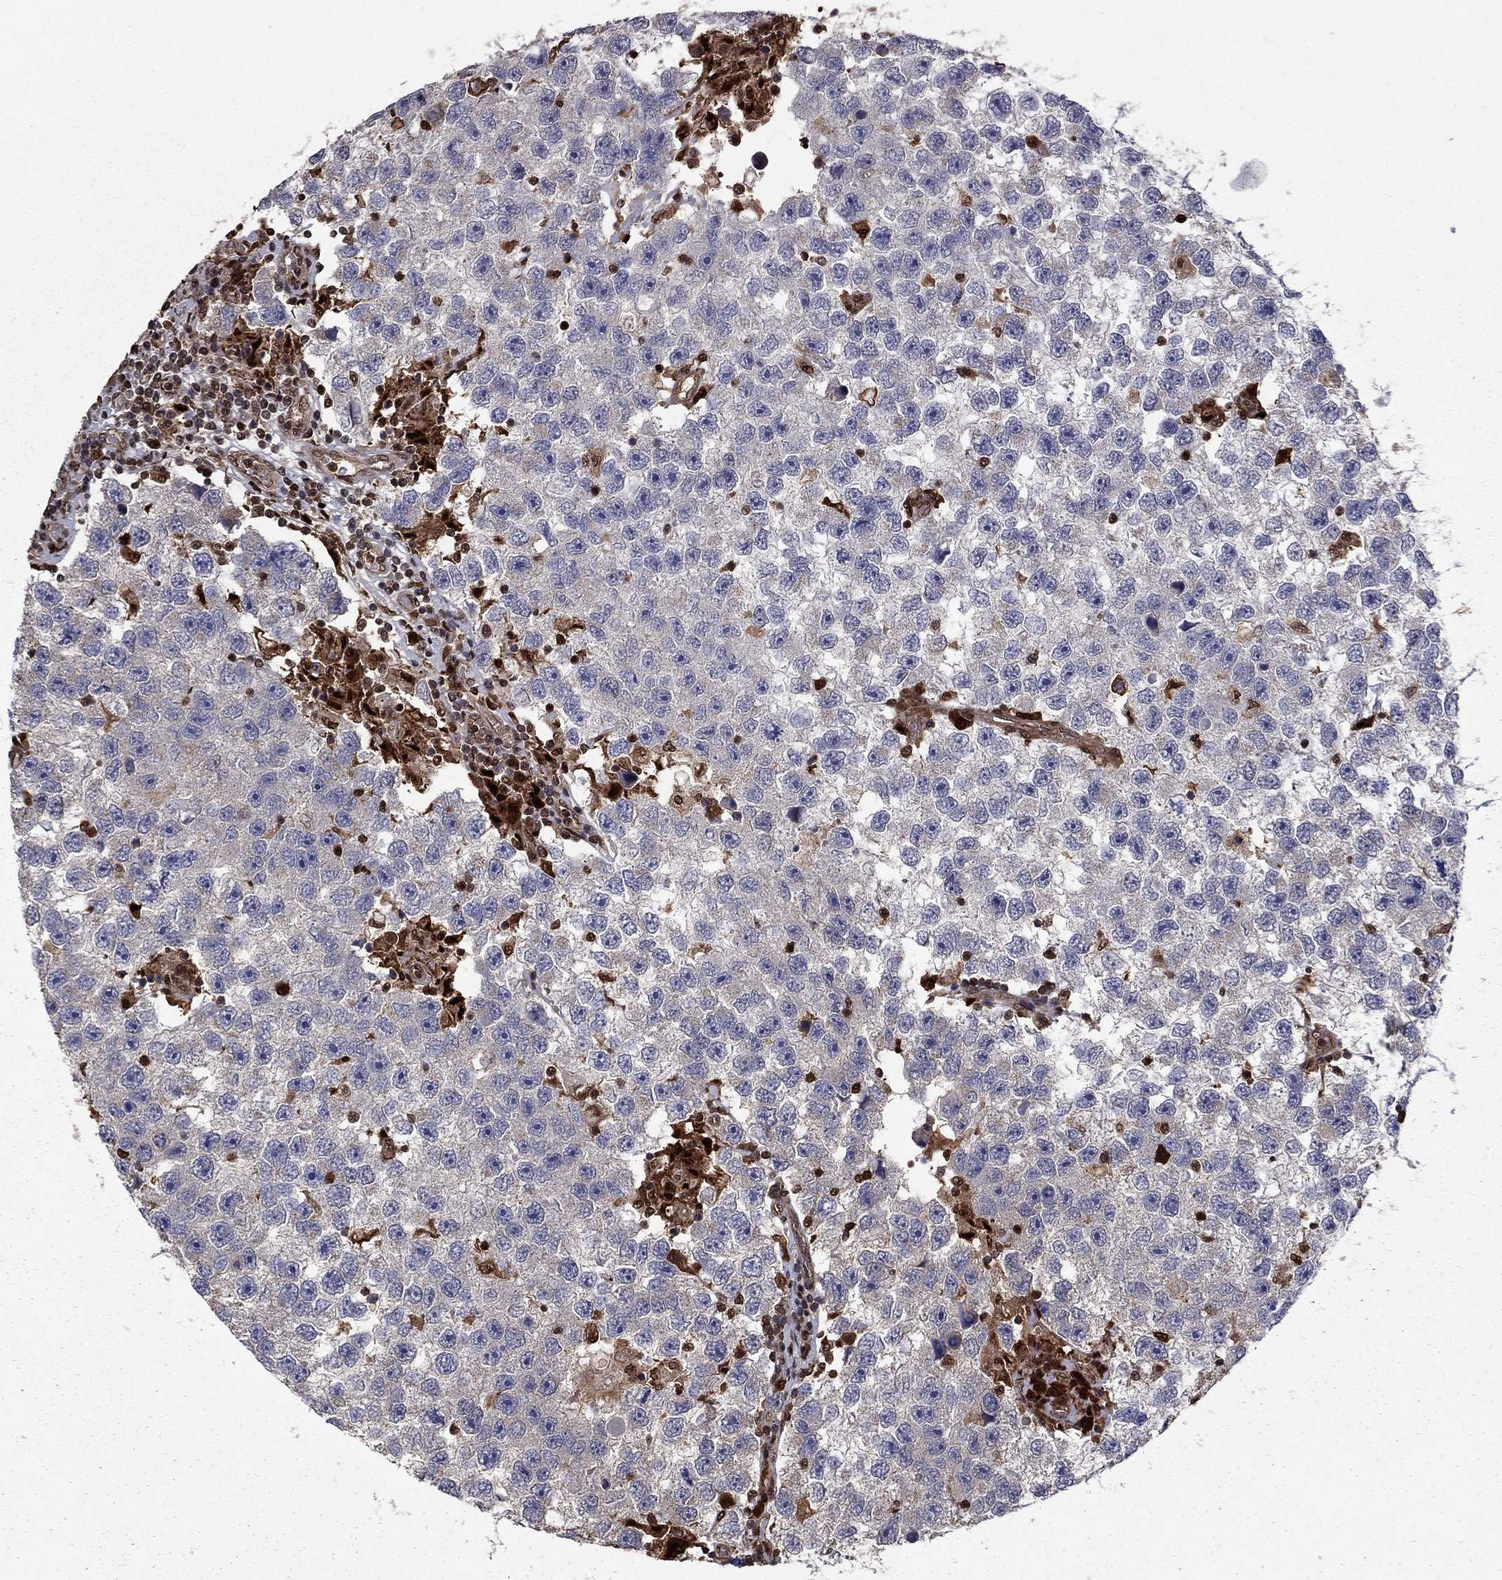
{"staining": {"intensity": "negative", "quantity": "none", "location": "none"}, "tissue": "testis cancer", "cell_type": "Tumor cells", "image_type": "cancer", "snomed": [{"axis": "morphology", "description": "Seminoma, NOS"}, {"axis": "topography", "description": "Testis"}], "caption": "A high-resolution histopathology image shows immunohistochemistry staining of testis cancer (seminoma), which exhibits no significant positivity in tumor cells. Nuclei are stained in blue.", "gene": "APPBP2", "patient": {"sex": "male", "age": 26}}